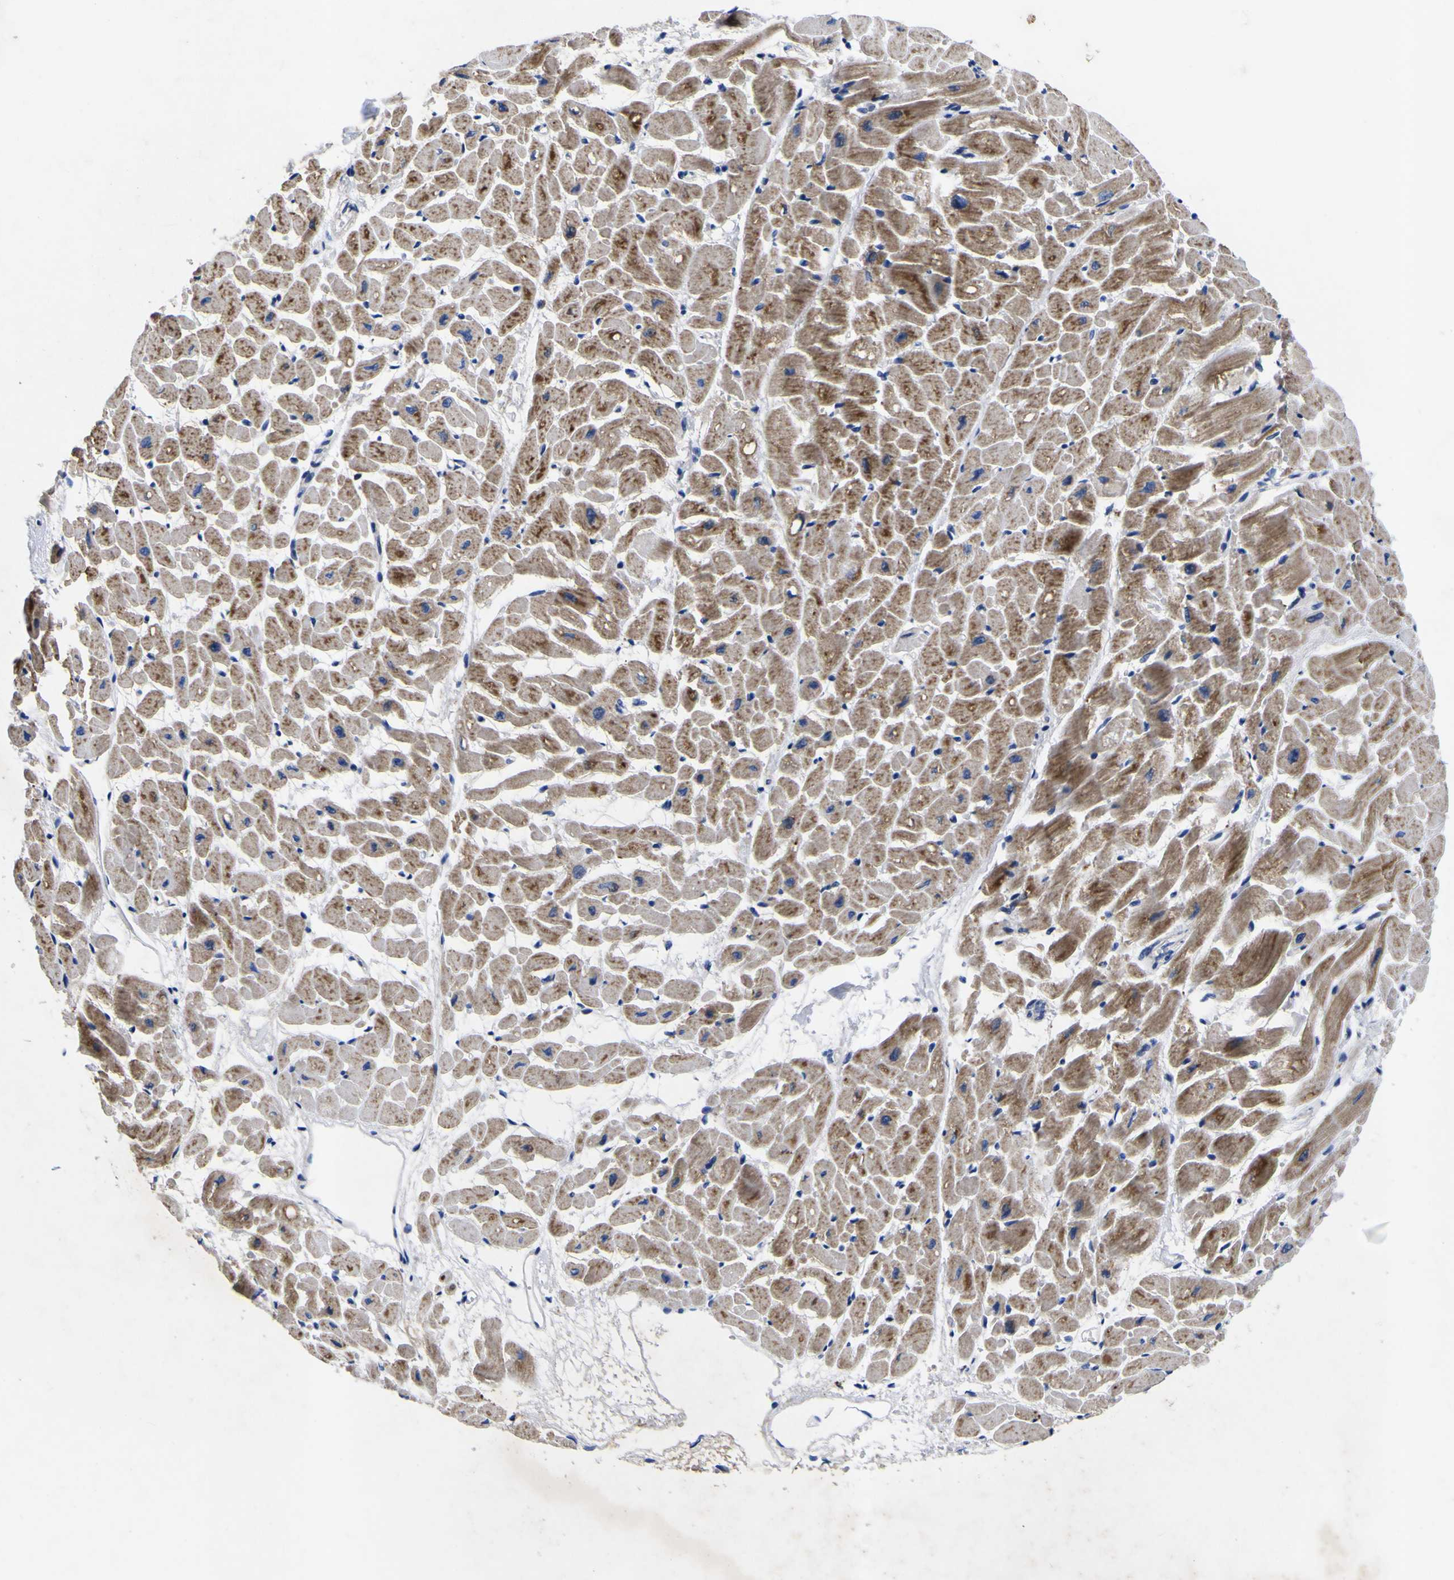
{"staining": {"intensity": "moderate", "quantity": ">75%", "location": "cytoplasmic/membranous"}, "tissue": "heart muscle", "cell_type": "Cardiomyocytes", "image_type": "normal", "snomed": [{"axis": "morphology", "description": "Normal tissue, NOS"}, {"axis": "topography", "description": "Heart"}], "caption": "Cardiomyocytes reveal medium levels of moderate cytoplasmic/membranous positivity in approximately >75% of cells in benign human heart muscle.", "gene": "VASN", "patient": {"sex": "male", "age": 45}}